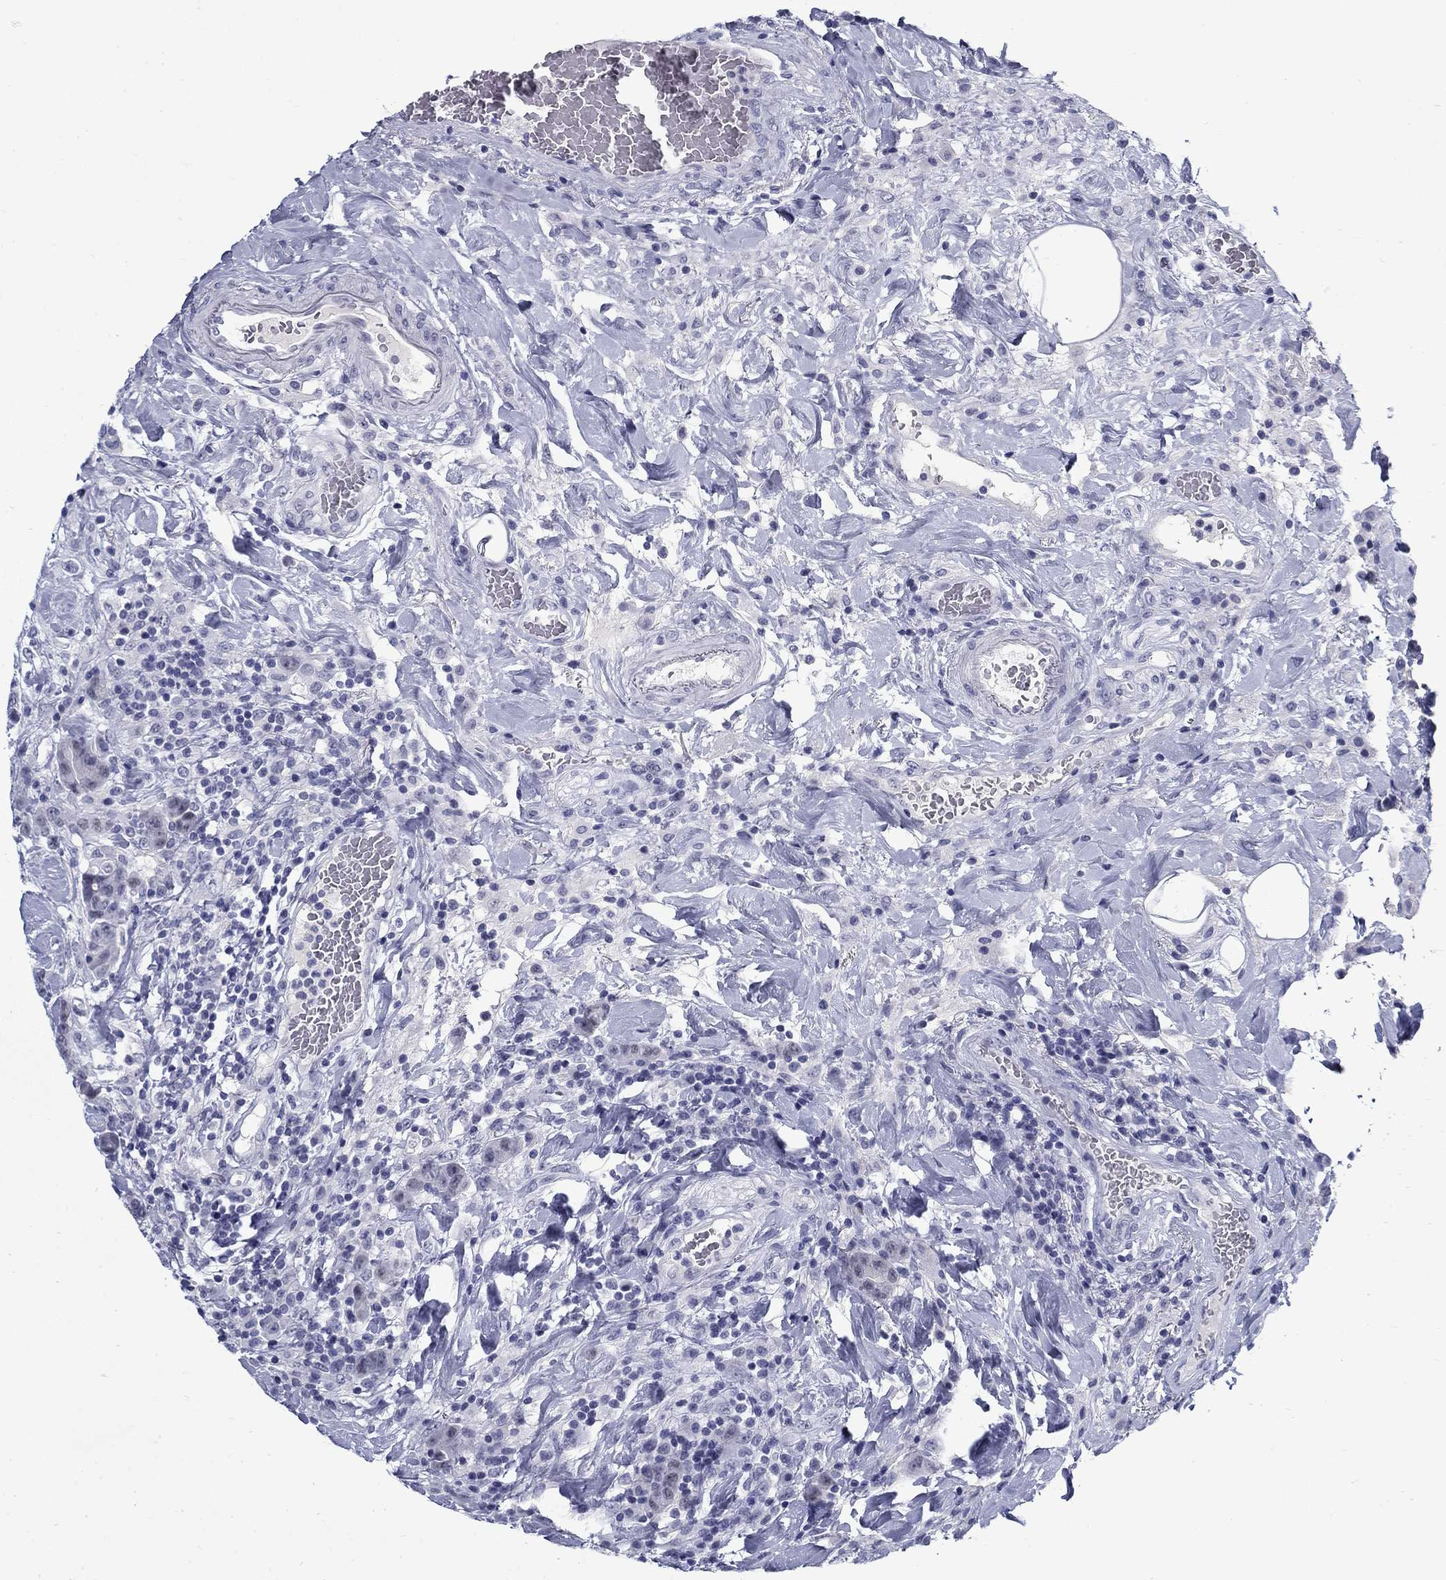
{"staining": {"intensity": "moderate", "quantity": "25%-75%", "location": "cytoplasmic/membranous"}, "tissue": "colorectal cancer", "cell_type": "Tumor cells", "image_type": "cancer", "snomed": [{"axis": "morphology", "description": "Adenocarcinoma, NOS"}, {"axis": "topography", "description": "Colon"}], "caption": "The photomicrograph demonstrates staining of colorectal cancer, revealing moderate cytoplasmic/membranous protein expression (brown color) within tumor cells. (Stains: DAB (3,3'-diaminobenzidine) in brown, nuclei in blue, Microscopy: brightfield microscopy at high magnification).", "gene": "C4orf19", "patient": {"sex": "female", "age": 69}}